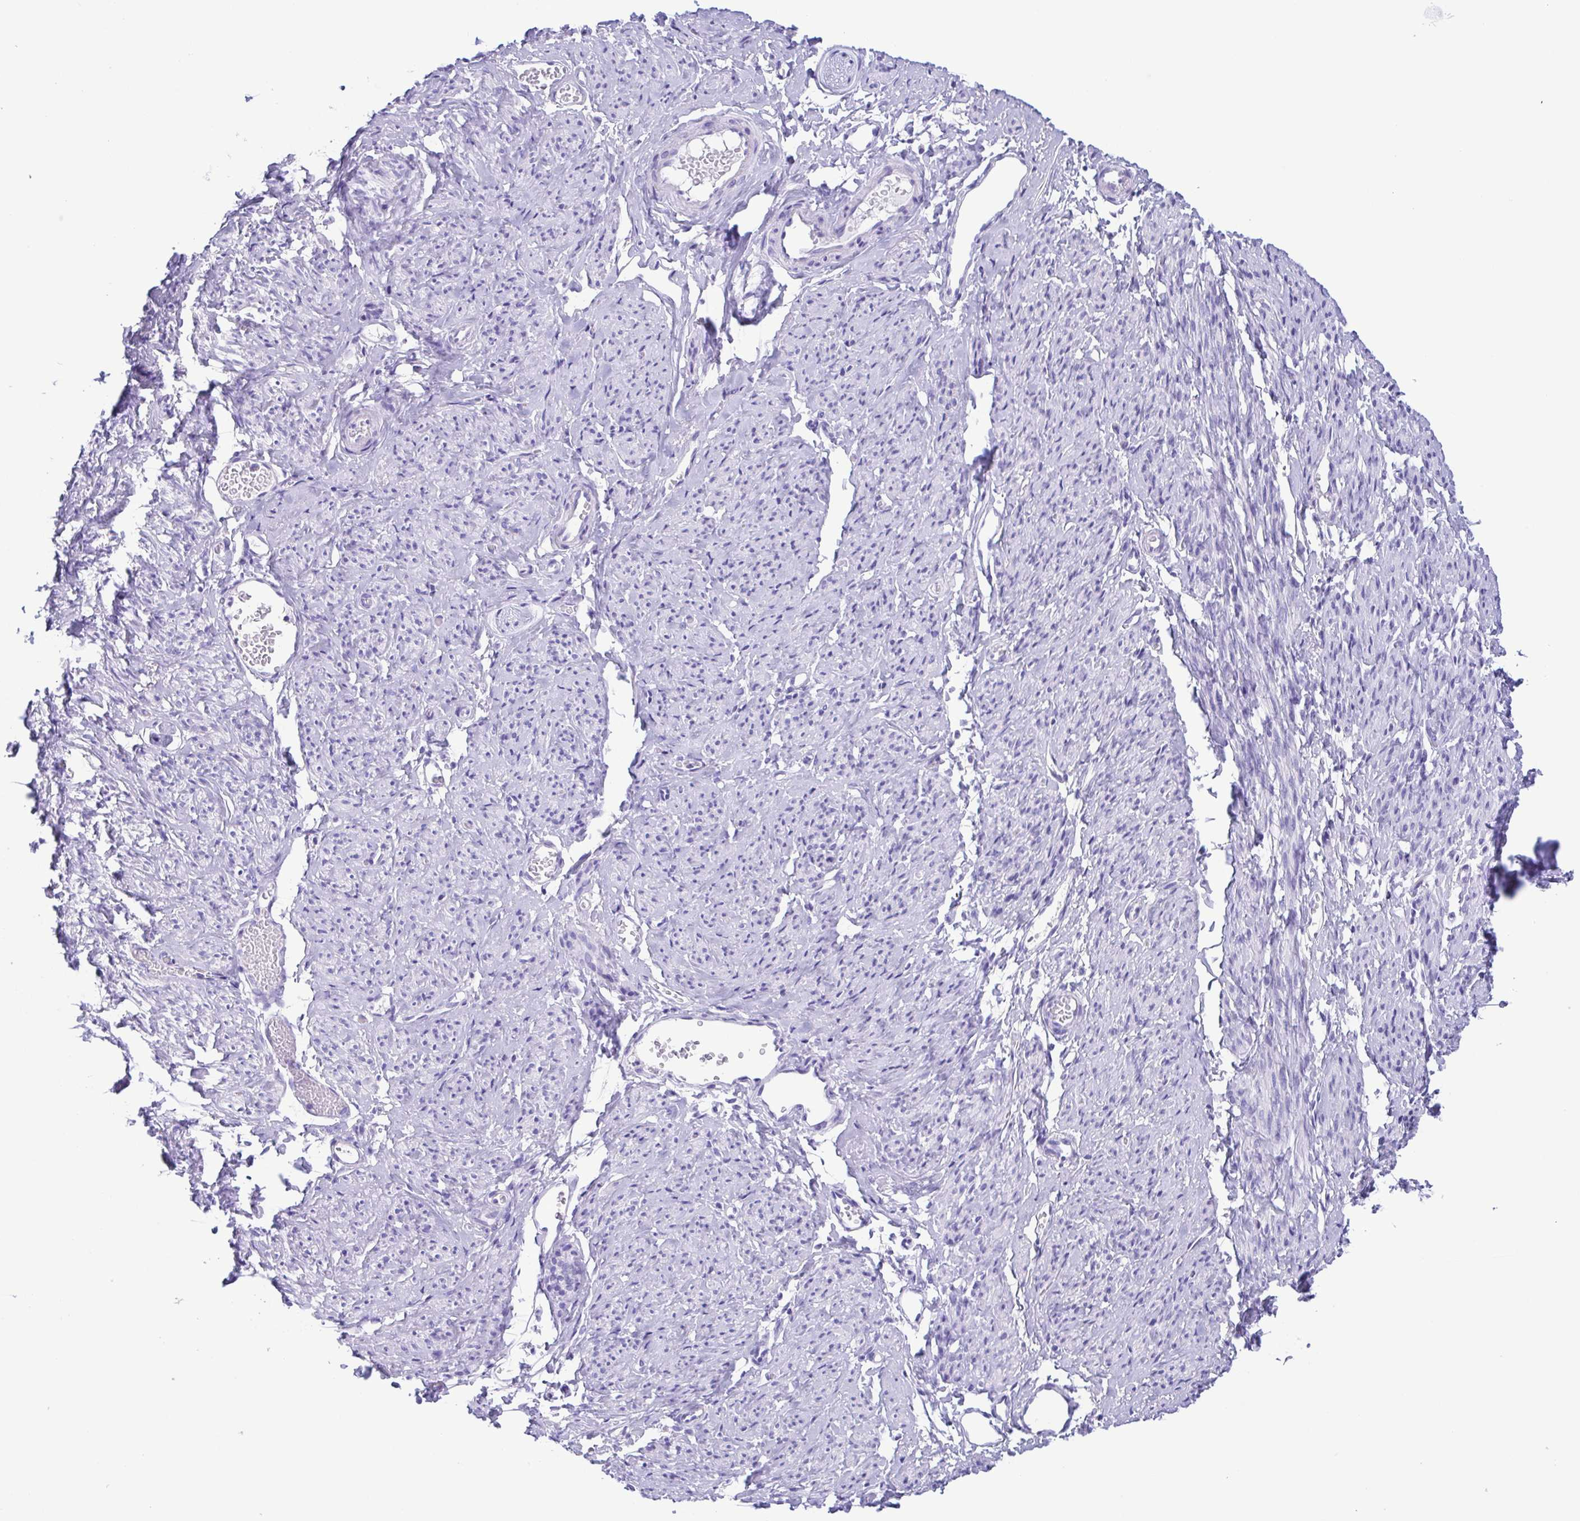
{"staining": {"intensity": "negative", "quantity": "none", "location": "none"}, "tissue": "smooth muscle", "cell_type": "Smooth muscle cells", "image_type": "normal", "snomed": [{"axis": "morphology", "description": "Normal tissue, NOS"}, {"axis": "topography", "description": "Smooth muscle"}], "caption": "An immunohistochemistry micrograph of benign smooth muscle is shown. There is no staining in smooth muscle cells of smooth muscle.", "gene": "TSPY10", "patient": {"sex": "female", "age": 65}}